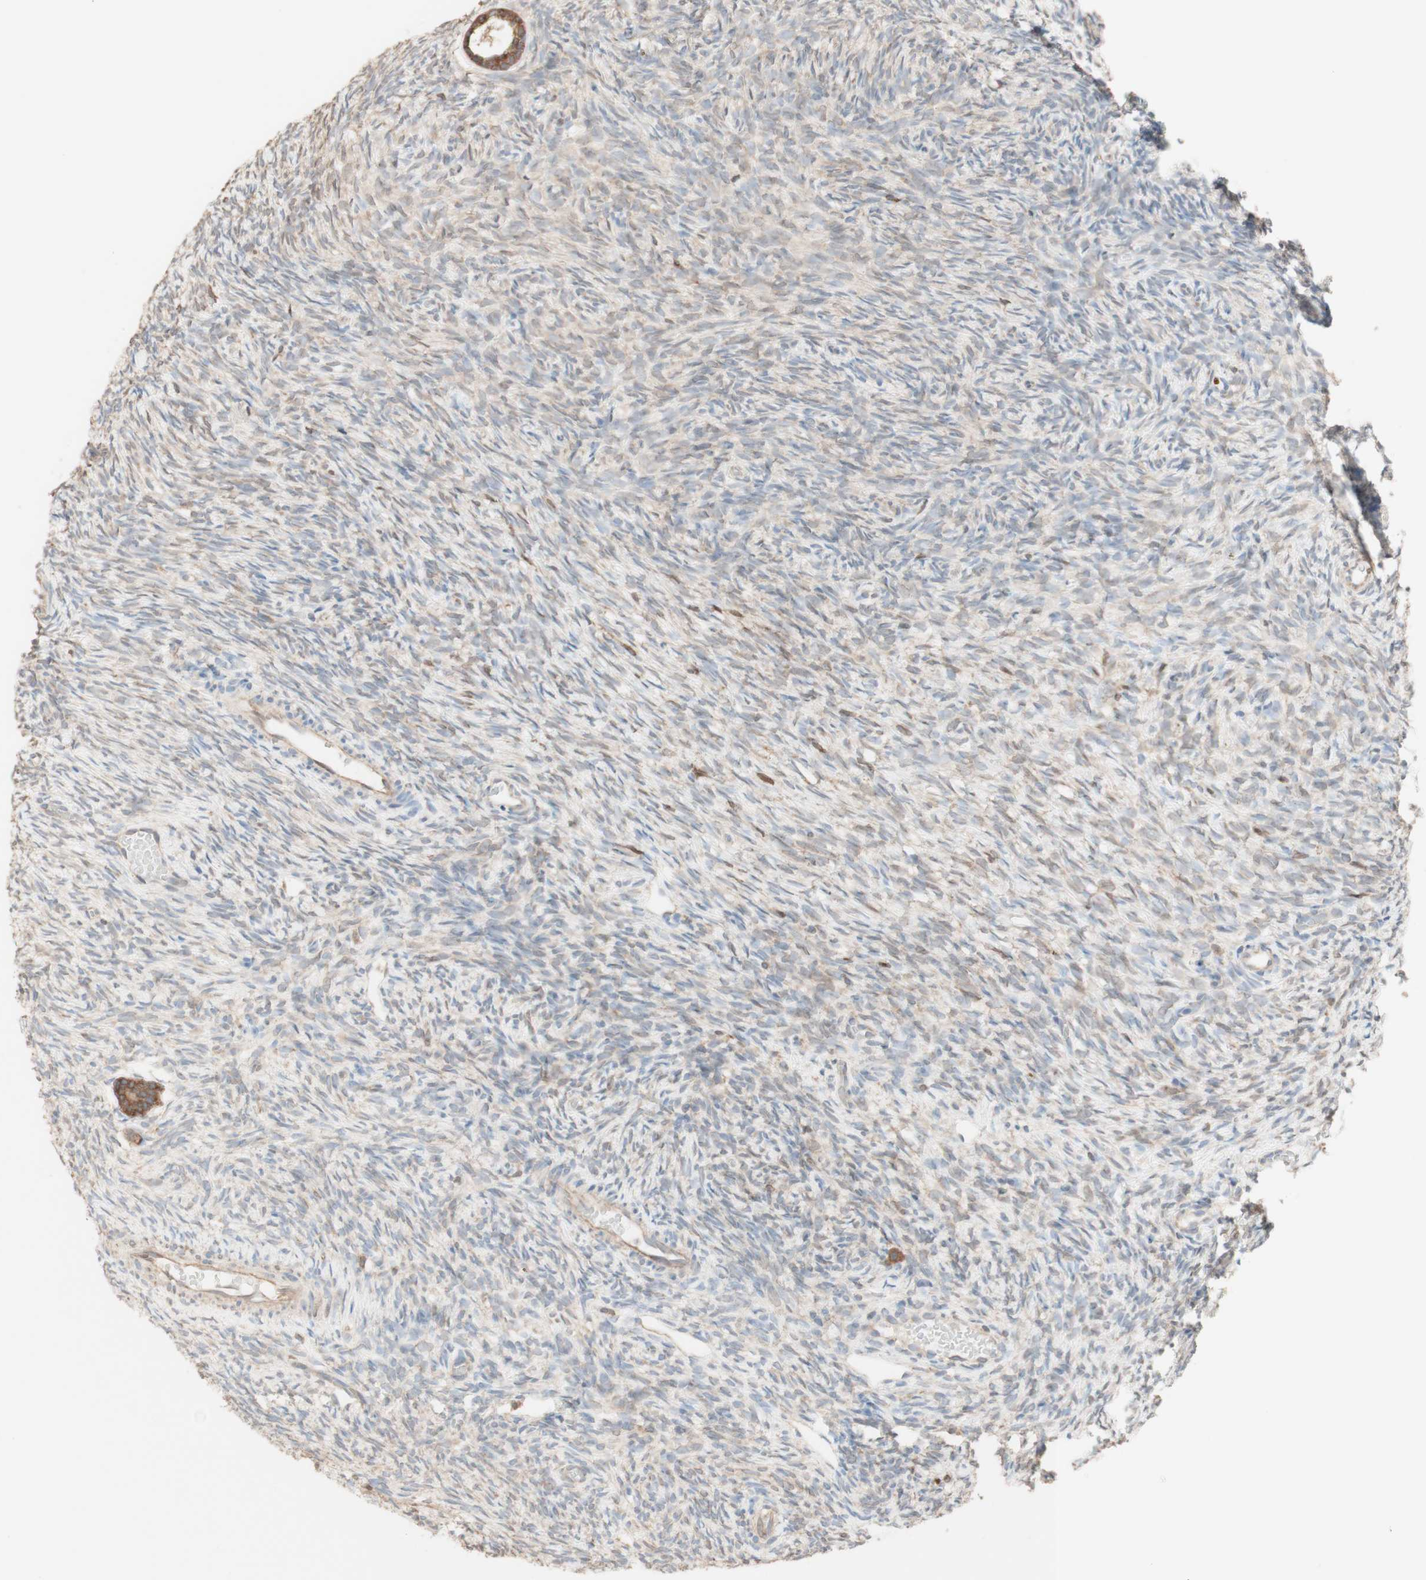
{"staining": {"intensity": "moderate", "quantity": ">75%", "location": "cytoplasmic/membranous"}, "tissue": "ovary", "cell_type": "Follicle cells", "image_type": "normal", "snomed": [{"axis": "morphology", "description": "Normal tissue, NOS"}, {"axis": "topography", "description": "Ovary"}], "caption": "DAB (3,3'-diaminobenzidine) immunohistochemical staining of normal human ovary reveals moderate cytoplasmic/membranous protein expression in approximately >75% of follicle cells. The protein of interest is stained brown, and the nuclei are stained in blue (DAB IHC with brightfield microscopy, high magnification).", "gene": "COMT", "patient": {"sex": "female", "age": 35}}